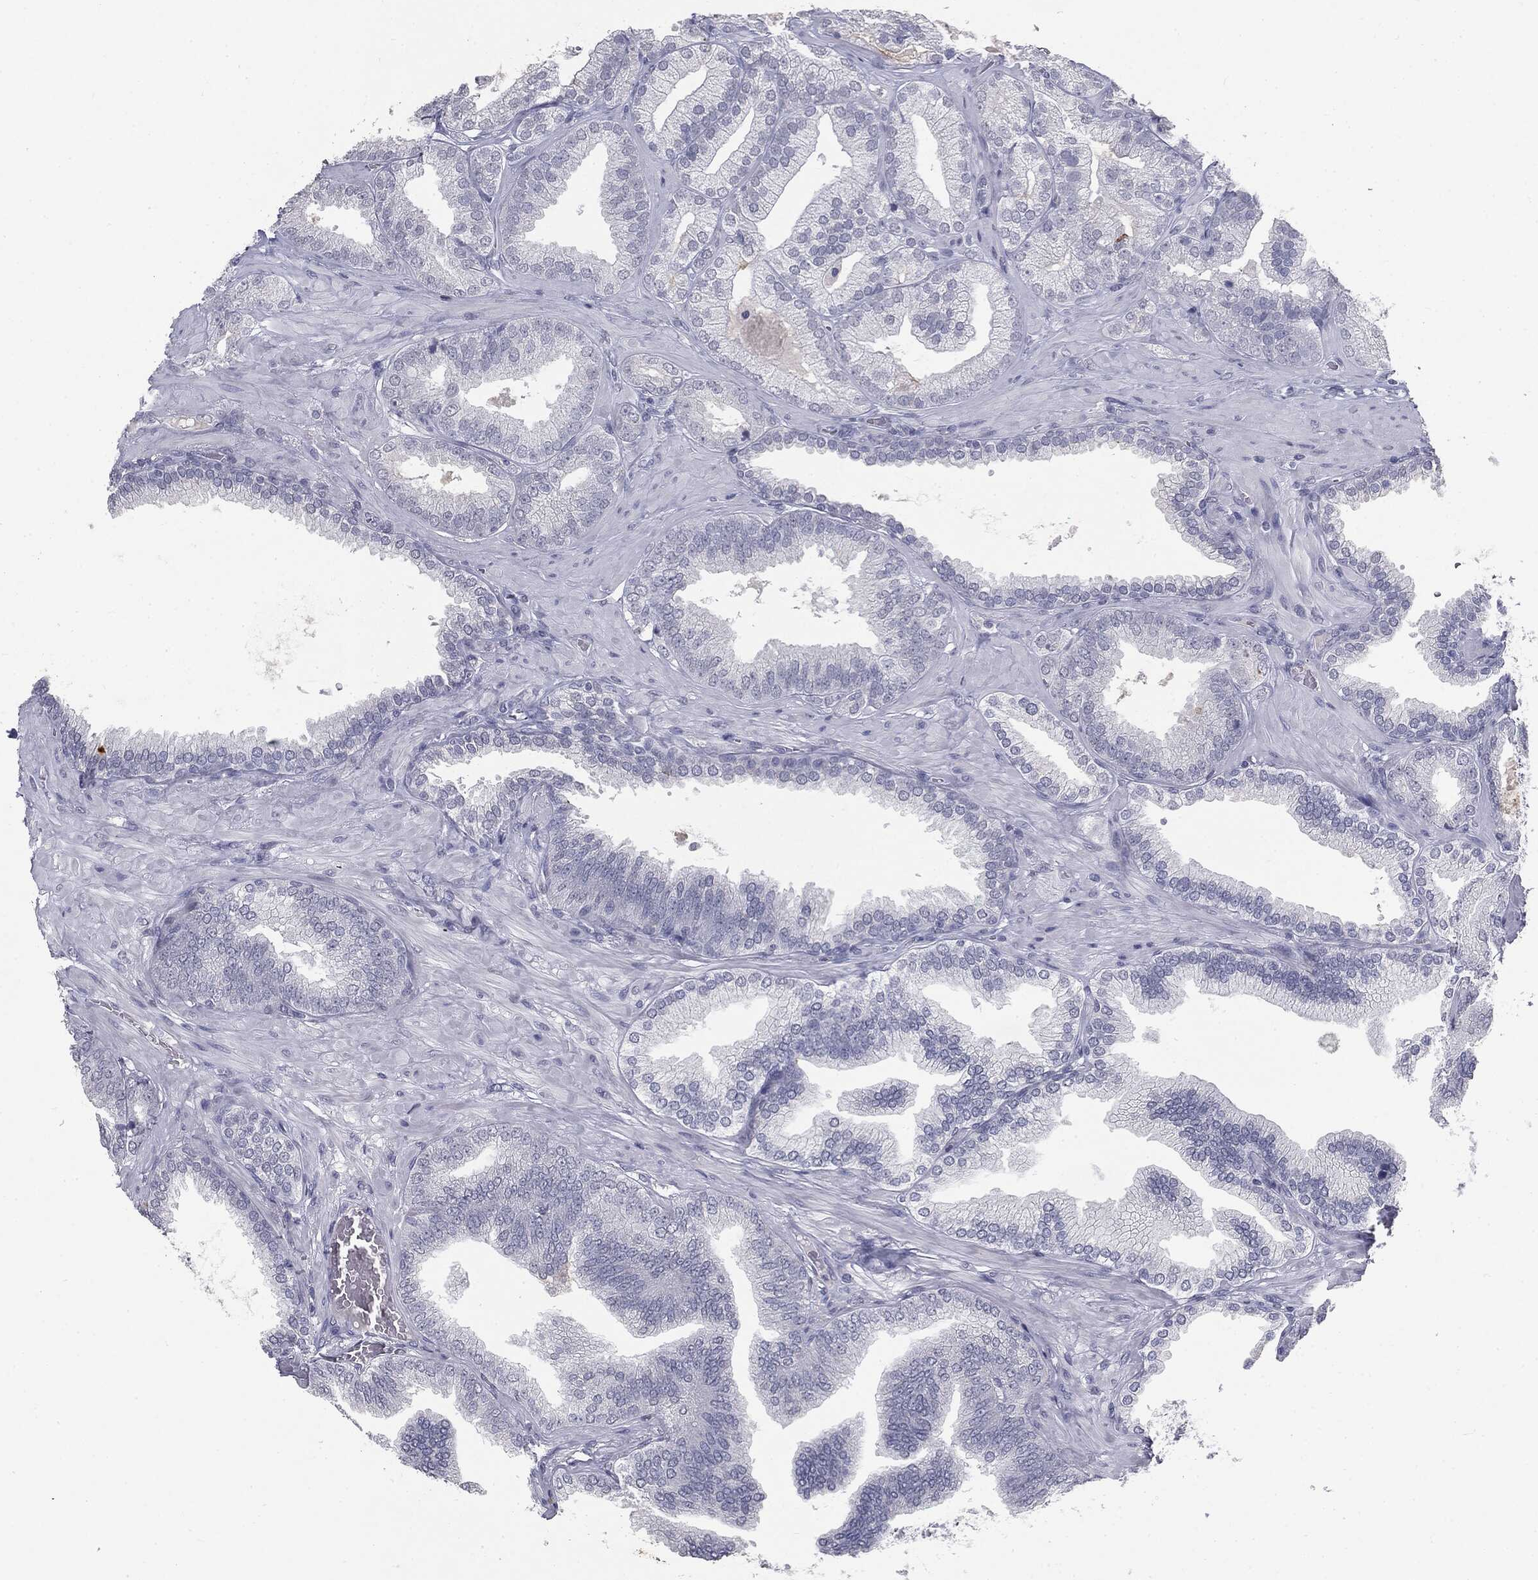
{"staining": {"intensity": "negative", "quantity": "none", "location": "none"}, "tissue": "prostate cancer", "cell_type": "Tumor cells", "image_type": "cancer", "snomed": [{"axis": "morphology", "description": "Adenocarcinoma, High grade"}, {"axis": "topography", "description": "Prostate"}], "caption": "Immunohistochemistry (IHC) image of neoplastic tissue: prostate adenocarcinoma (high-grade) stained with DAB (3,3'-diaminobenzidine) displays no significant protein staining in tumor cells.", "gene": "MUC1", "patient": {"sex": "male", "age": 68}}